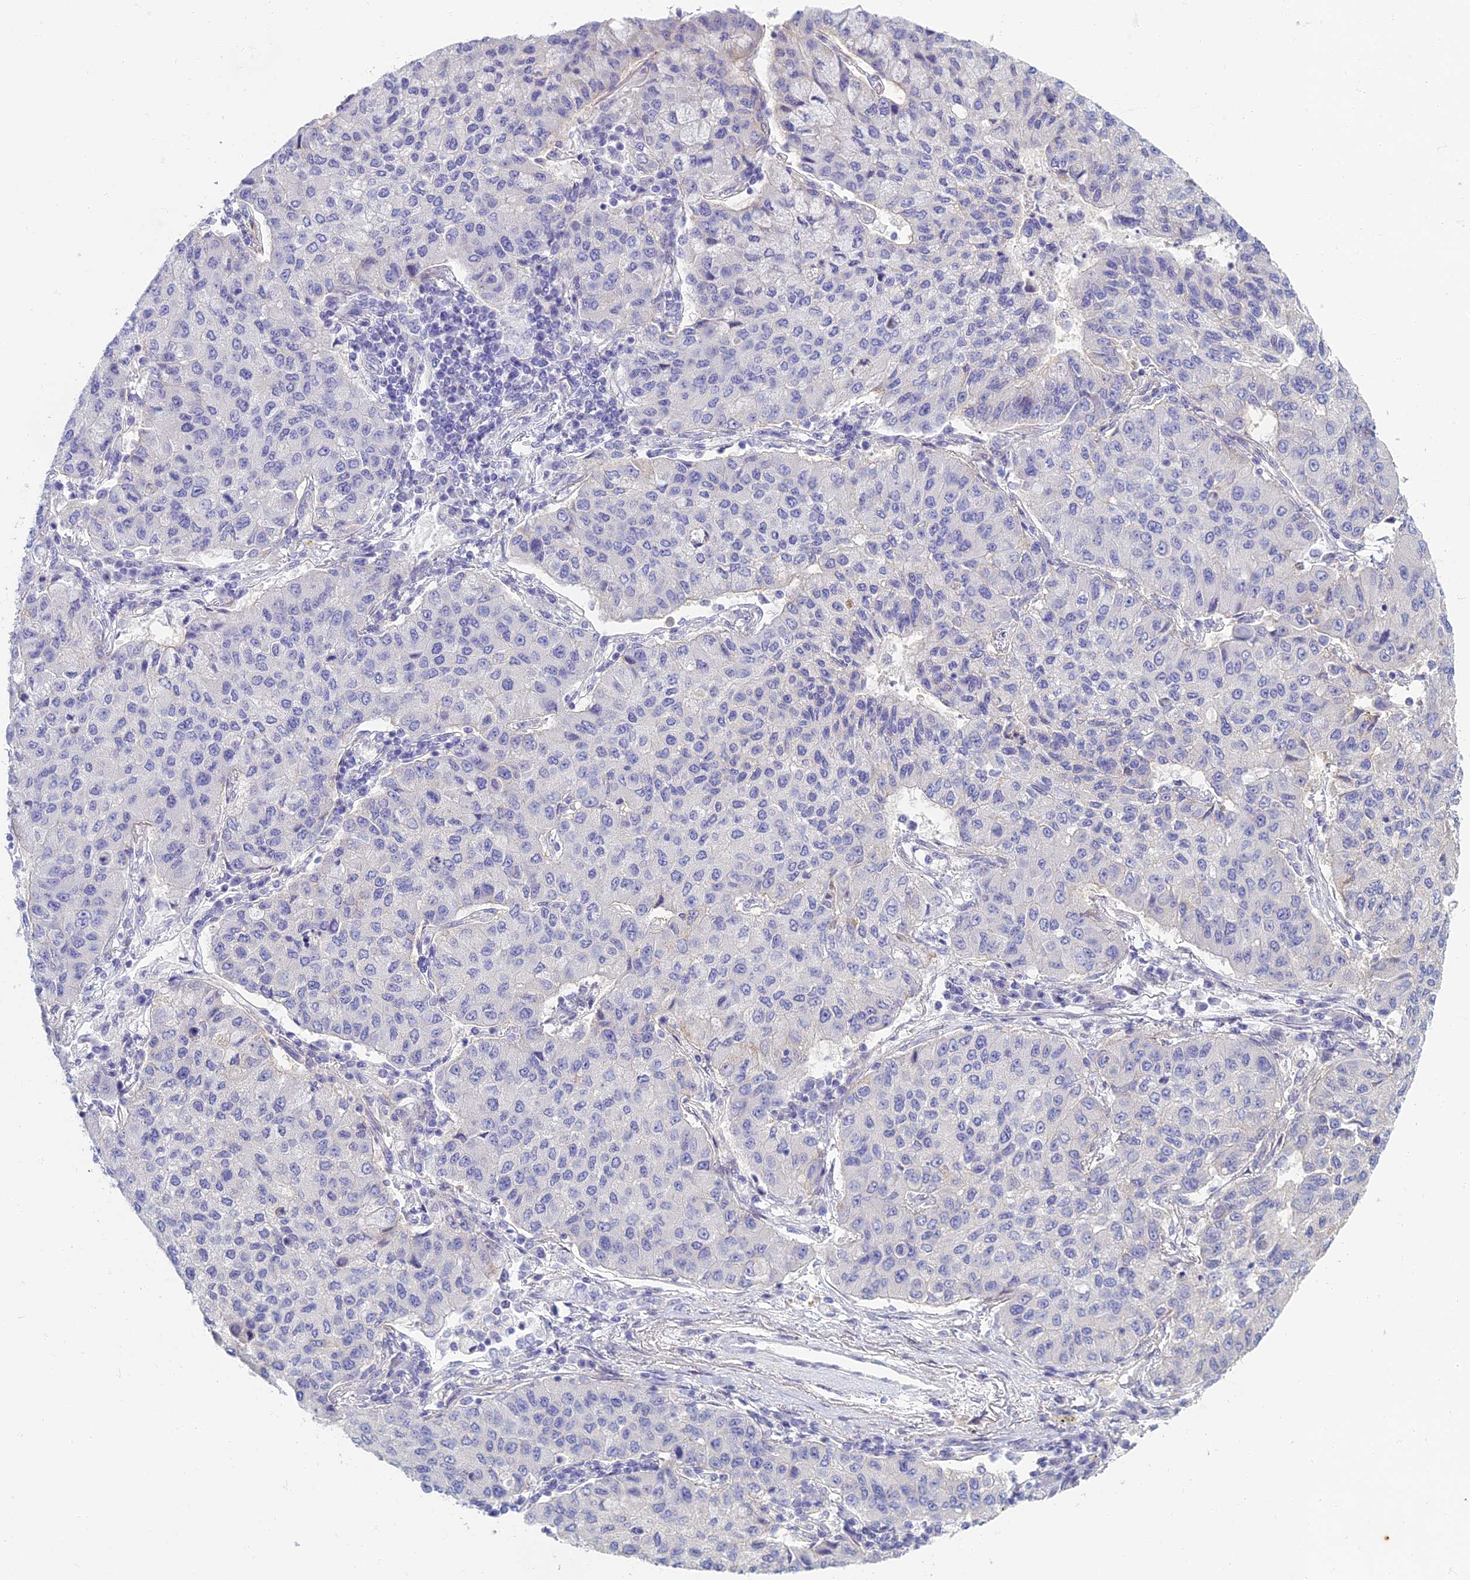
{"staining": {"intensity": "negative", "quantity": "none", "location": "none"}, "tissue": "lung cancer", "cell_type": "Tumor cells", "image_type": "cancer", "snomed": [{"axis": "morphology", "description": "Squamous cell carcinoma, NOS"}, {"axis": "topography", "description": "Lung"}], "caption": "Tumor cells are negative for protein expression in human squamous cell carcinoma (lung).", "gene": "NEURL1", "patient": {"sex": "male", "age": 74}}